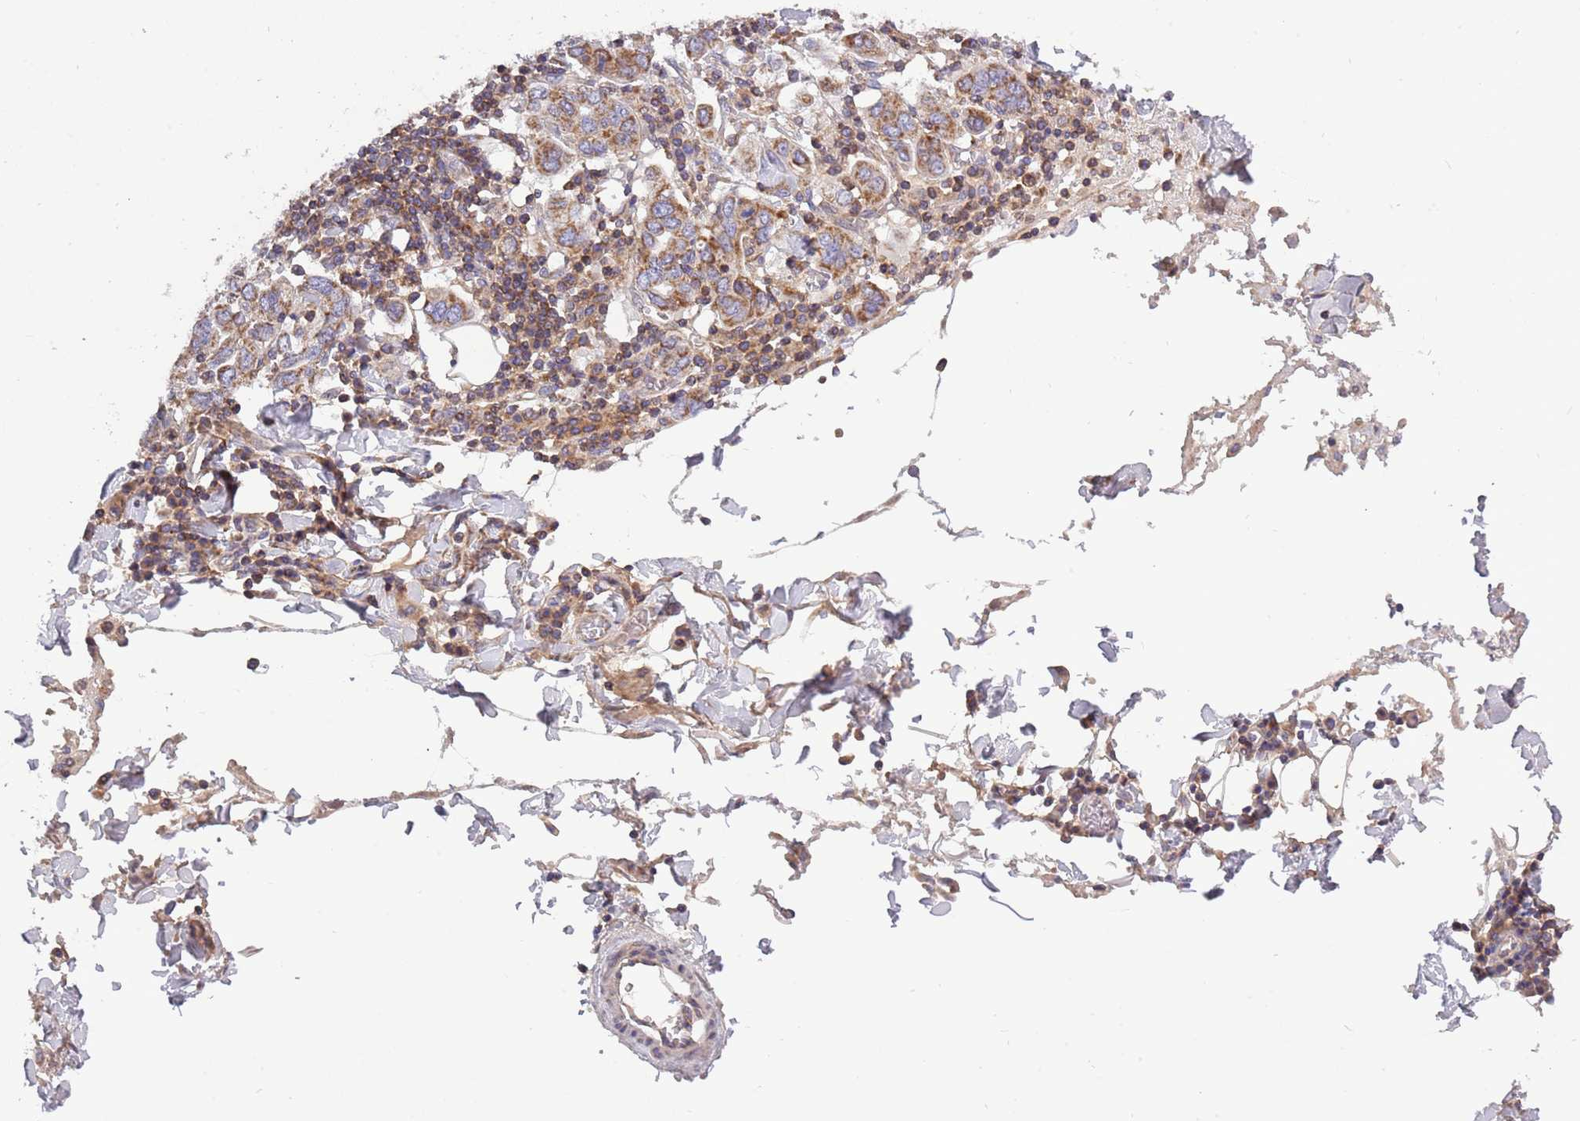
{"staining": {"intensity": "moderate", "quantity": ">75%", "location": "cytoplasmic/membranous"}, "tissue": "stomach cancer", "cell_type": "Tumor cells", "image_type": "cancer", "snomed": [{"axis": "morphology", "description": "Adenocarcinoma, NOS"}, {"axis": "topography", "description": "Stomach, upper"}, {"axis": "topography", "description": "Stomach"}], "caption": "An image of human stomach cancer (adenocarcinoma) stained for a protein demonstrates moderate cytoplasmic/membranous brown staining in tumor cells.", "gene": "IRS4", "patient": {"sex": "male", "age": 62}}